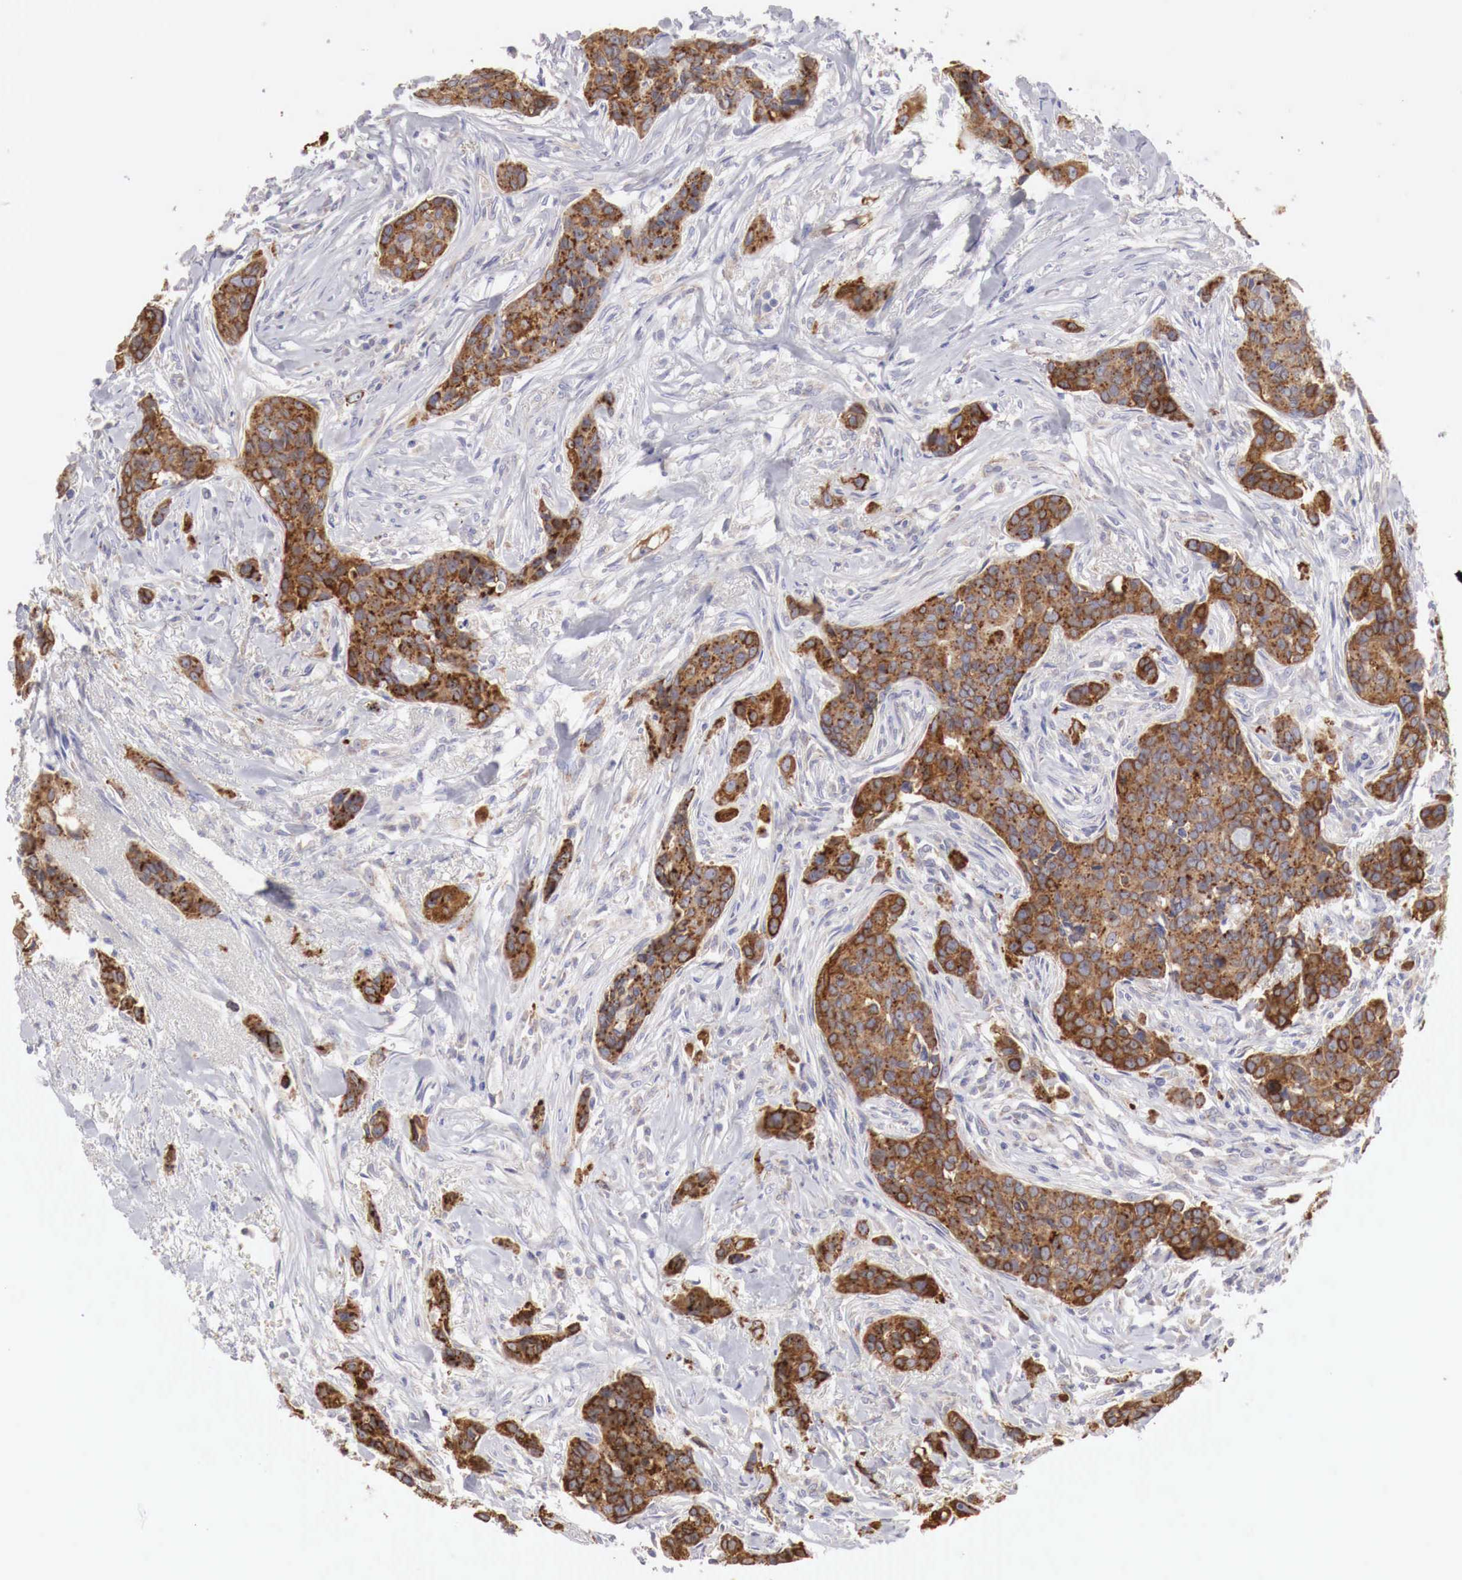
{"staining": {"intensity": "strong", "quantity": ">75%", "location": "cytoplasmic/membranous"}, "tissue": "breast cancer", "cell_type": "Tumor cells", "image_type": "cancer", "snomed": [{"axis": "morphology", "description": "Duct carcinoma"}, {"axis": "topography", "description": "Breast"}], "caption": "Tumor cells display high levels of strong cytoplasmic/membranous positivity in approximately >75% of cells in breast cancer (intraductal carcinoma). (DAB (3,3'-diaminobenzidine) IHC with brightfield microscopy, high magnification).", "gene": "NSDHL", "patient": {"sex": "female", "age": 91}}